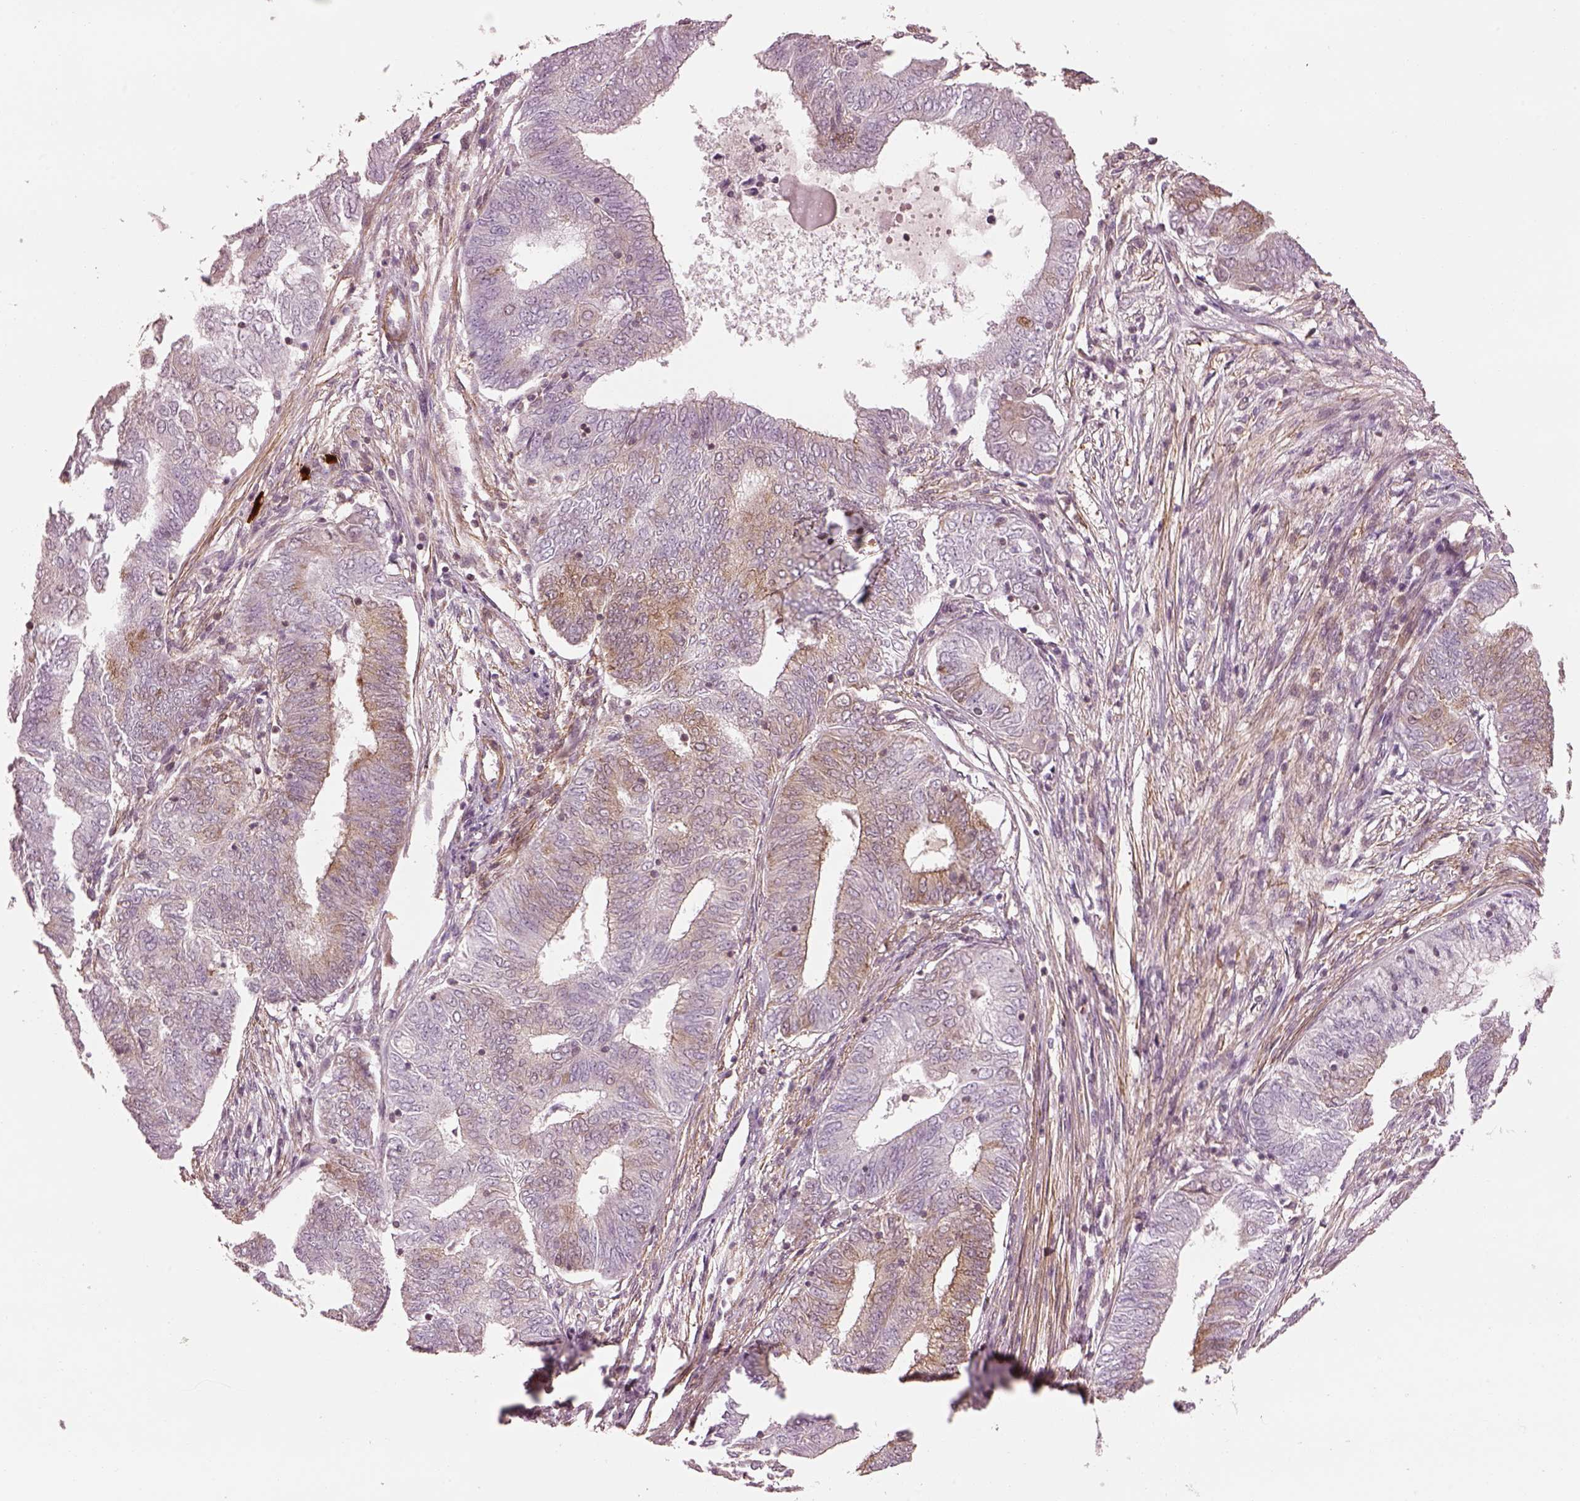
{"staining": {"intensity": "weak", "quantity": "<25%", "location": "cytoplasmic/membranous"}, "tissue": "endometrial cancer", "cell_type": "Tumor cells", "image_type": "cancer", "snomed": [{"axis": "morphology", "description": "Adenocarcinoma, NOS"}, {"axis": "topography", "description": "Endometrium"}], "caption": "This is an IHC histopathology image of human endometrial adenocarcinoma. There is no expression in tumor cells.", "gene": "LSM14A", "patient": {"sex": "female", "age": 62}}